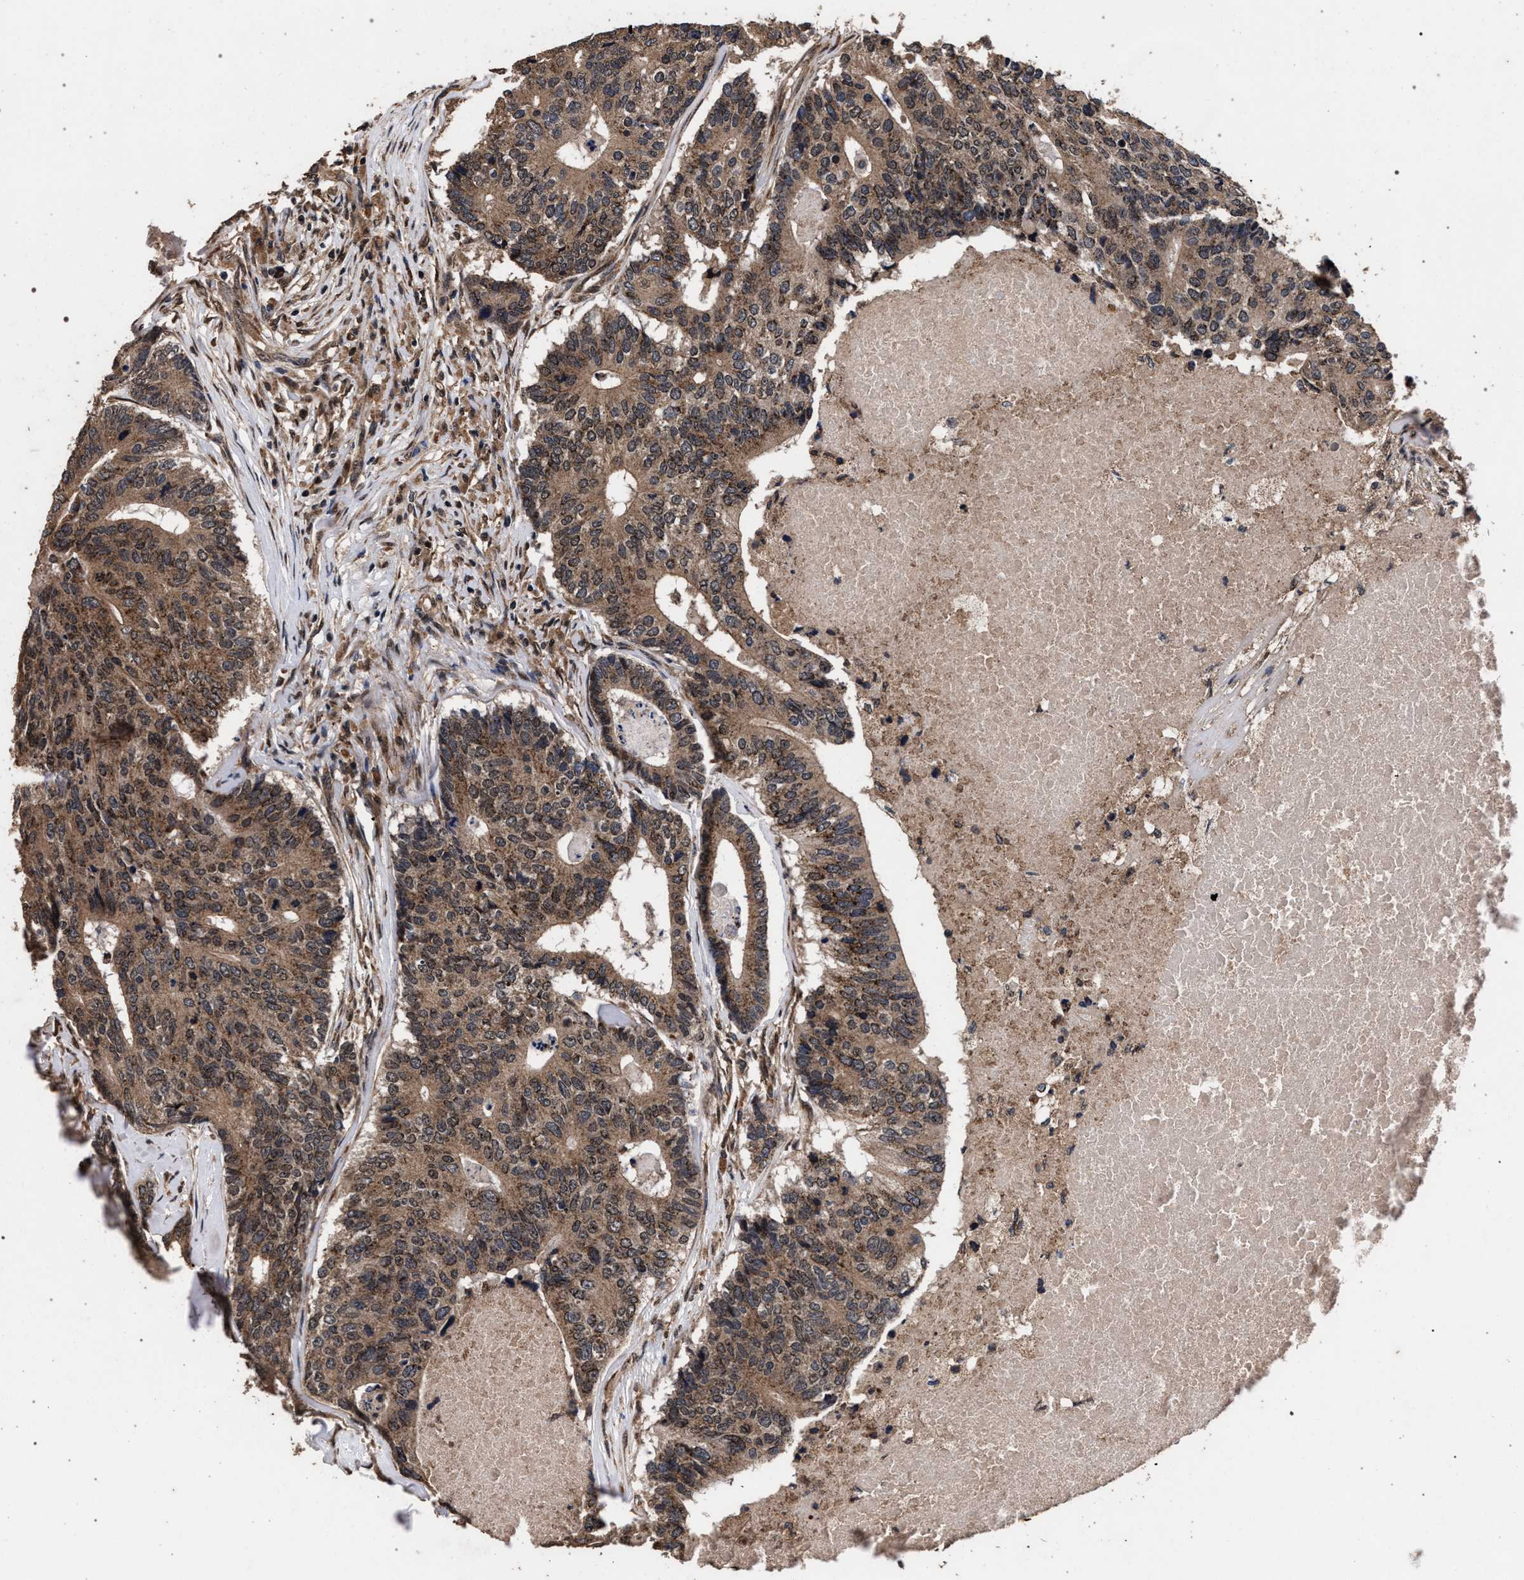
{"staining": {"intensity": "moderate", "quantity": ">75%", "location": "cytoplasmic/membranous,nuclear"}, "tissue": "colorectal cancer", "cell_type": "Tumor cells", "image_type": "cancer", "snomed": [{"axis": "morphology", "description": "Adenocarcinoma, NOS"}, {"axis": "topography", "description": "Colon"}], "caption": "A histopathology image showing moderate cytoplasmic/membranous and nuclear staining in approximately >75% of tumor cells in colorectal cancer, as visualized by brown immunohistochemical staining.", "gene": "ACOX1", "patient": {"sex": "female", "age": 67}}